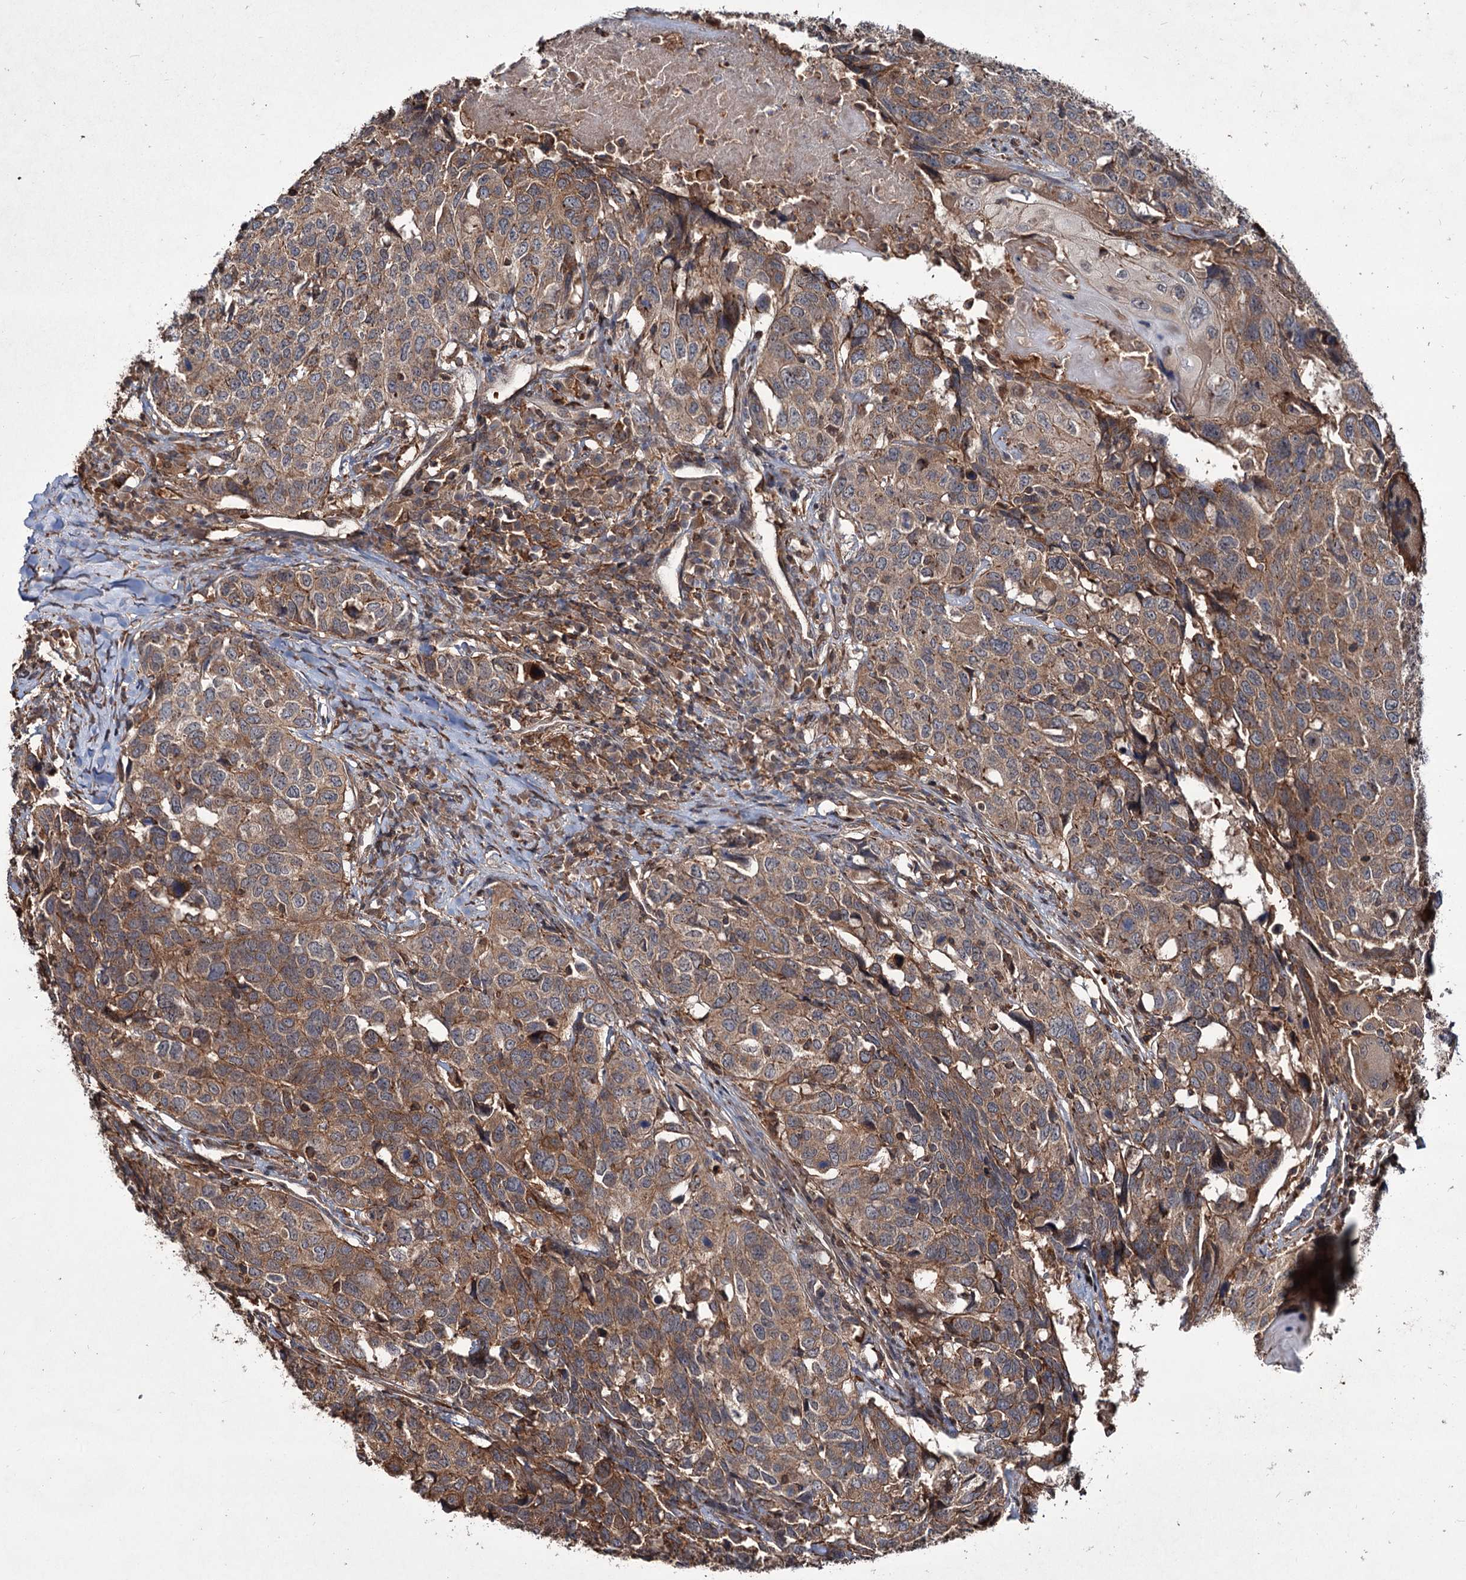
{"staining": {"intensity": "moderate", "quantity": ">75%", "location": "cytoplasmic/membranous"}, "tissue": "head and neck cancer", "cell_type": "Tumor cells", "image_type": "cancer", "snomed": [{"axis": "morphology", "description": "Squamous cell carcinoma, NOS"}, {"axis": "topography", "description": "Head-Neck"}], "caption": "High-power microscopy captured an immunohistochemistry (IHC) micrograph of head and neck cancer, revealing moderate cytoplasmic/membranous positivity in approximately >75% of tumor cells.", "gene": "GRIP1", "patient": {"sex": "male", "age": 66}}